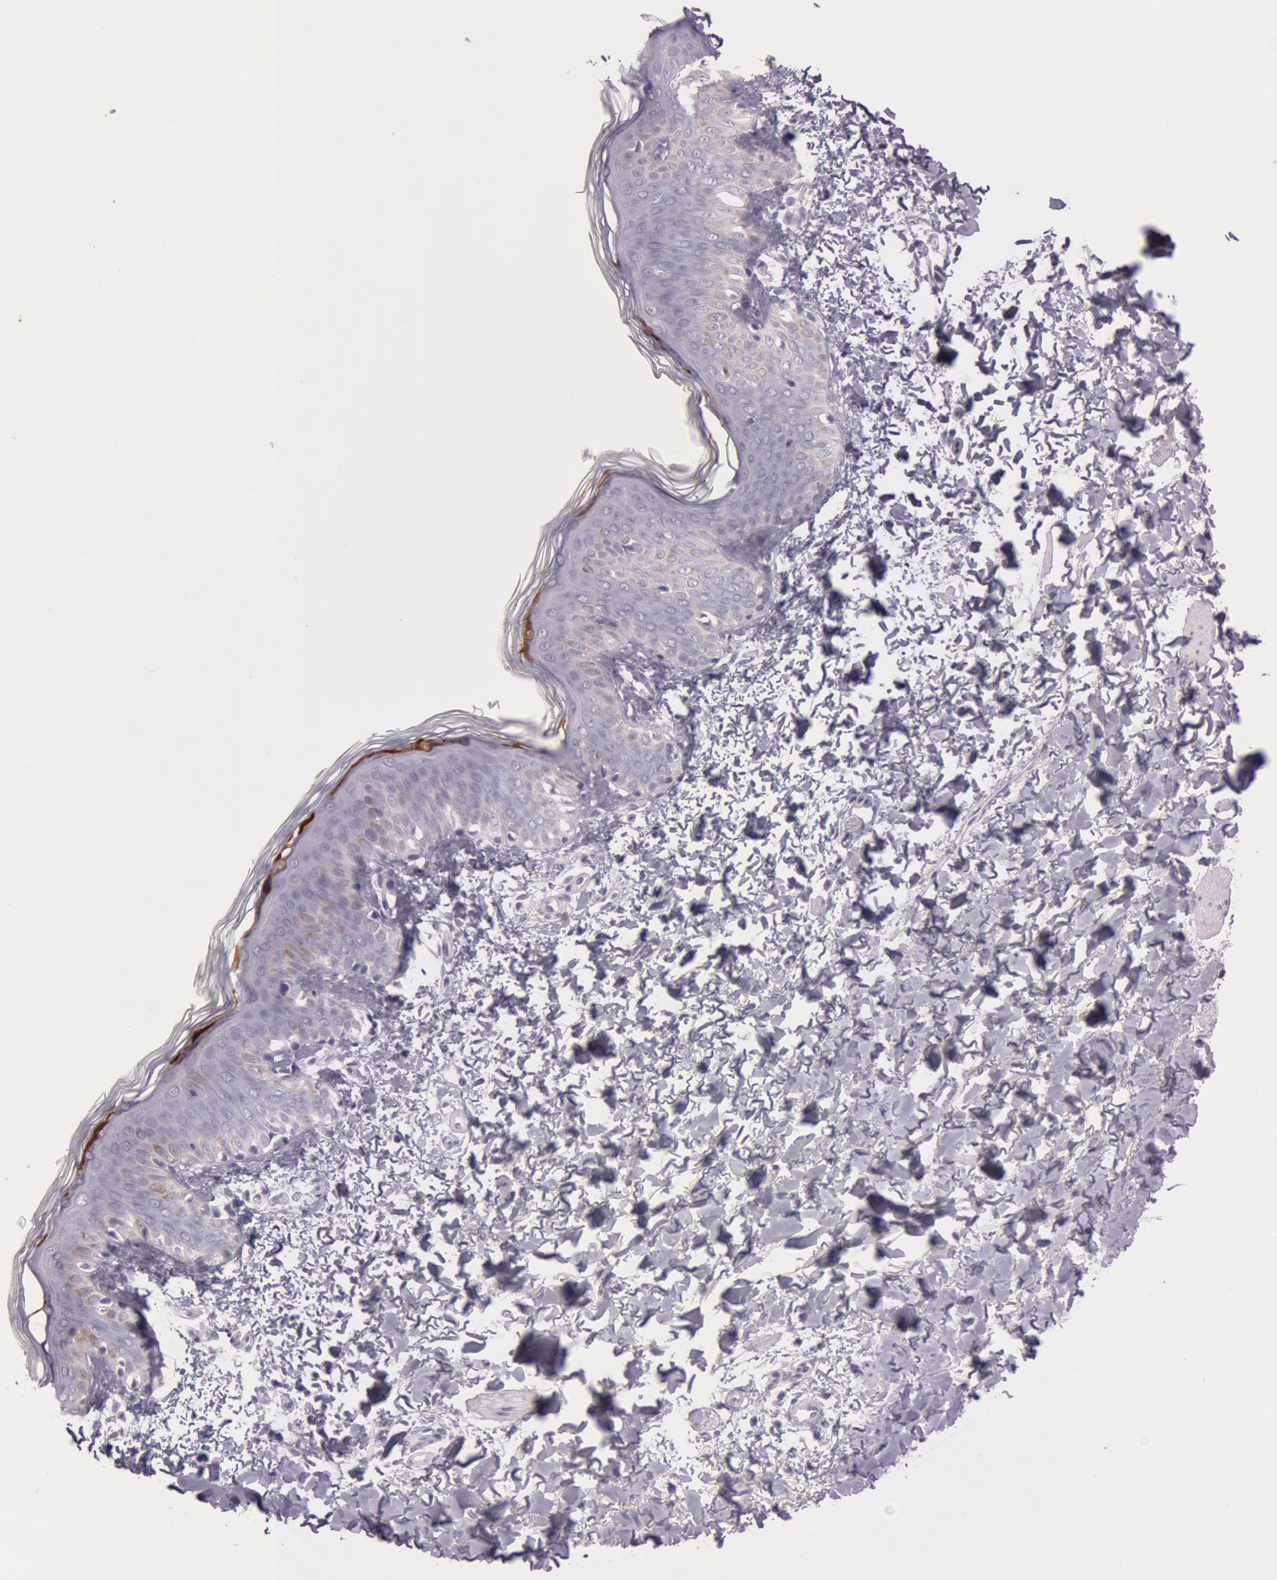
{"staining": {"intensity": "negative", "quantity": "none", "location": "none"}, "tissue": "skin", "cell_type": "Fibroblasts", "image_type": "normal", "snomed": [{"axis": "morphology", "description": "Normal tissue, NOS"}, {"axis": "topography", "description": "Skin"}], "caption": "The histopathology image demonstrates no significant staining in fibroblasts of skin. (DAB IHC visualized using brightfield microscopy, high magnification).", "gene": "S100A7", "patient": {"sex": "female", "age": 4}}